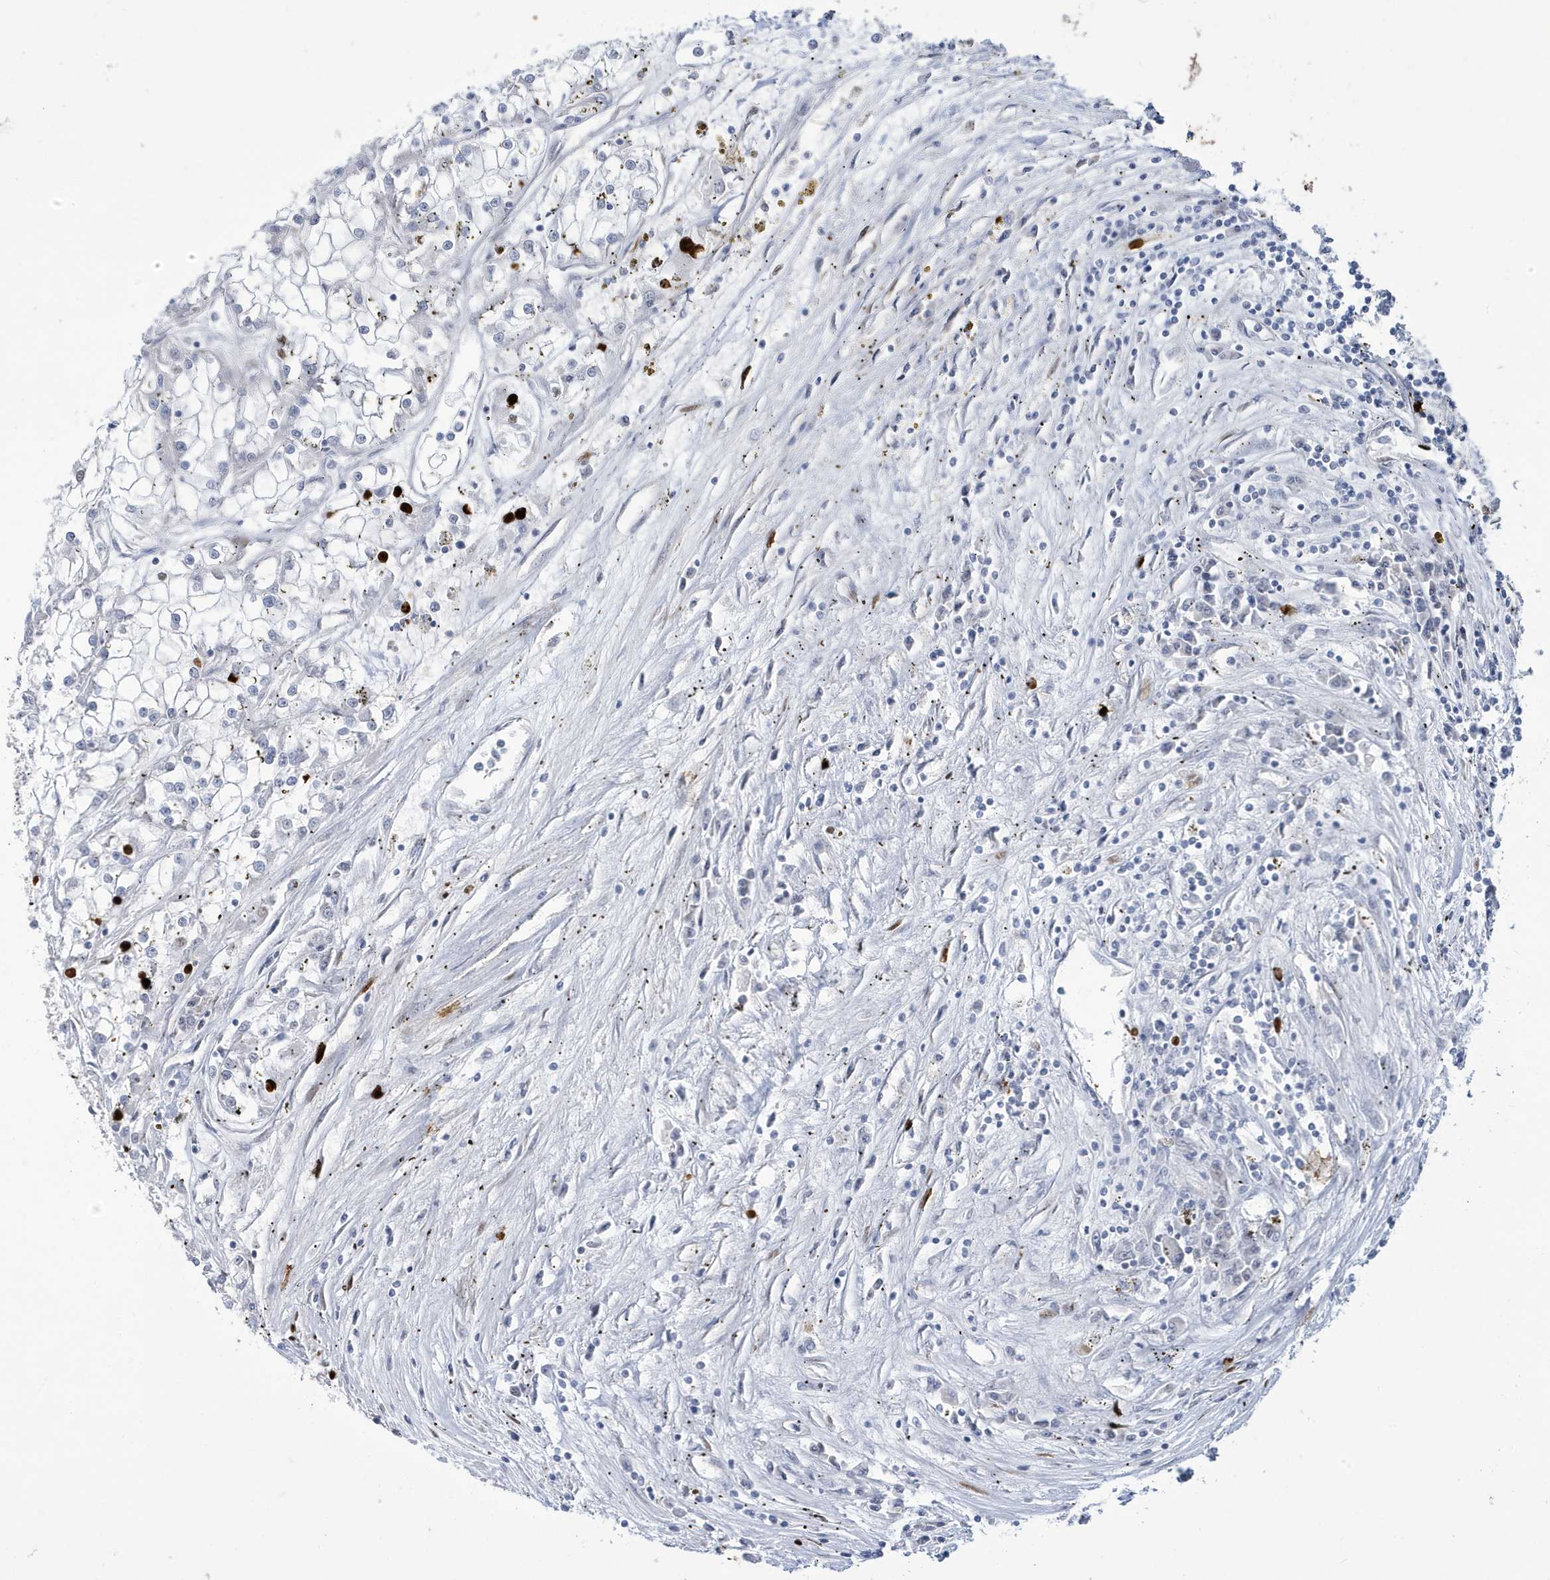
{"staining": {"intensity": "negative", "quantity": "none", "location": "none"}, "tissue": "renal cancer", "cell_type": "Tumor cells", "image_type": "cancer", "snomed": [{"axis": "morphology", "description": "Adenocarcinoma, NOS"}, {"axis": "topography", "description": "Kidney"}], "caption": "The immunohistochemistry image has no significant expression in tumor cells of adenocarcinoma (renal) tissue.", "gene": "ZNF654", "patient": {"sex": "female", "age": 52}}